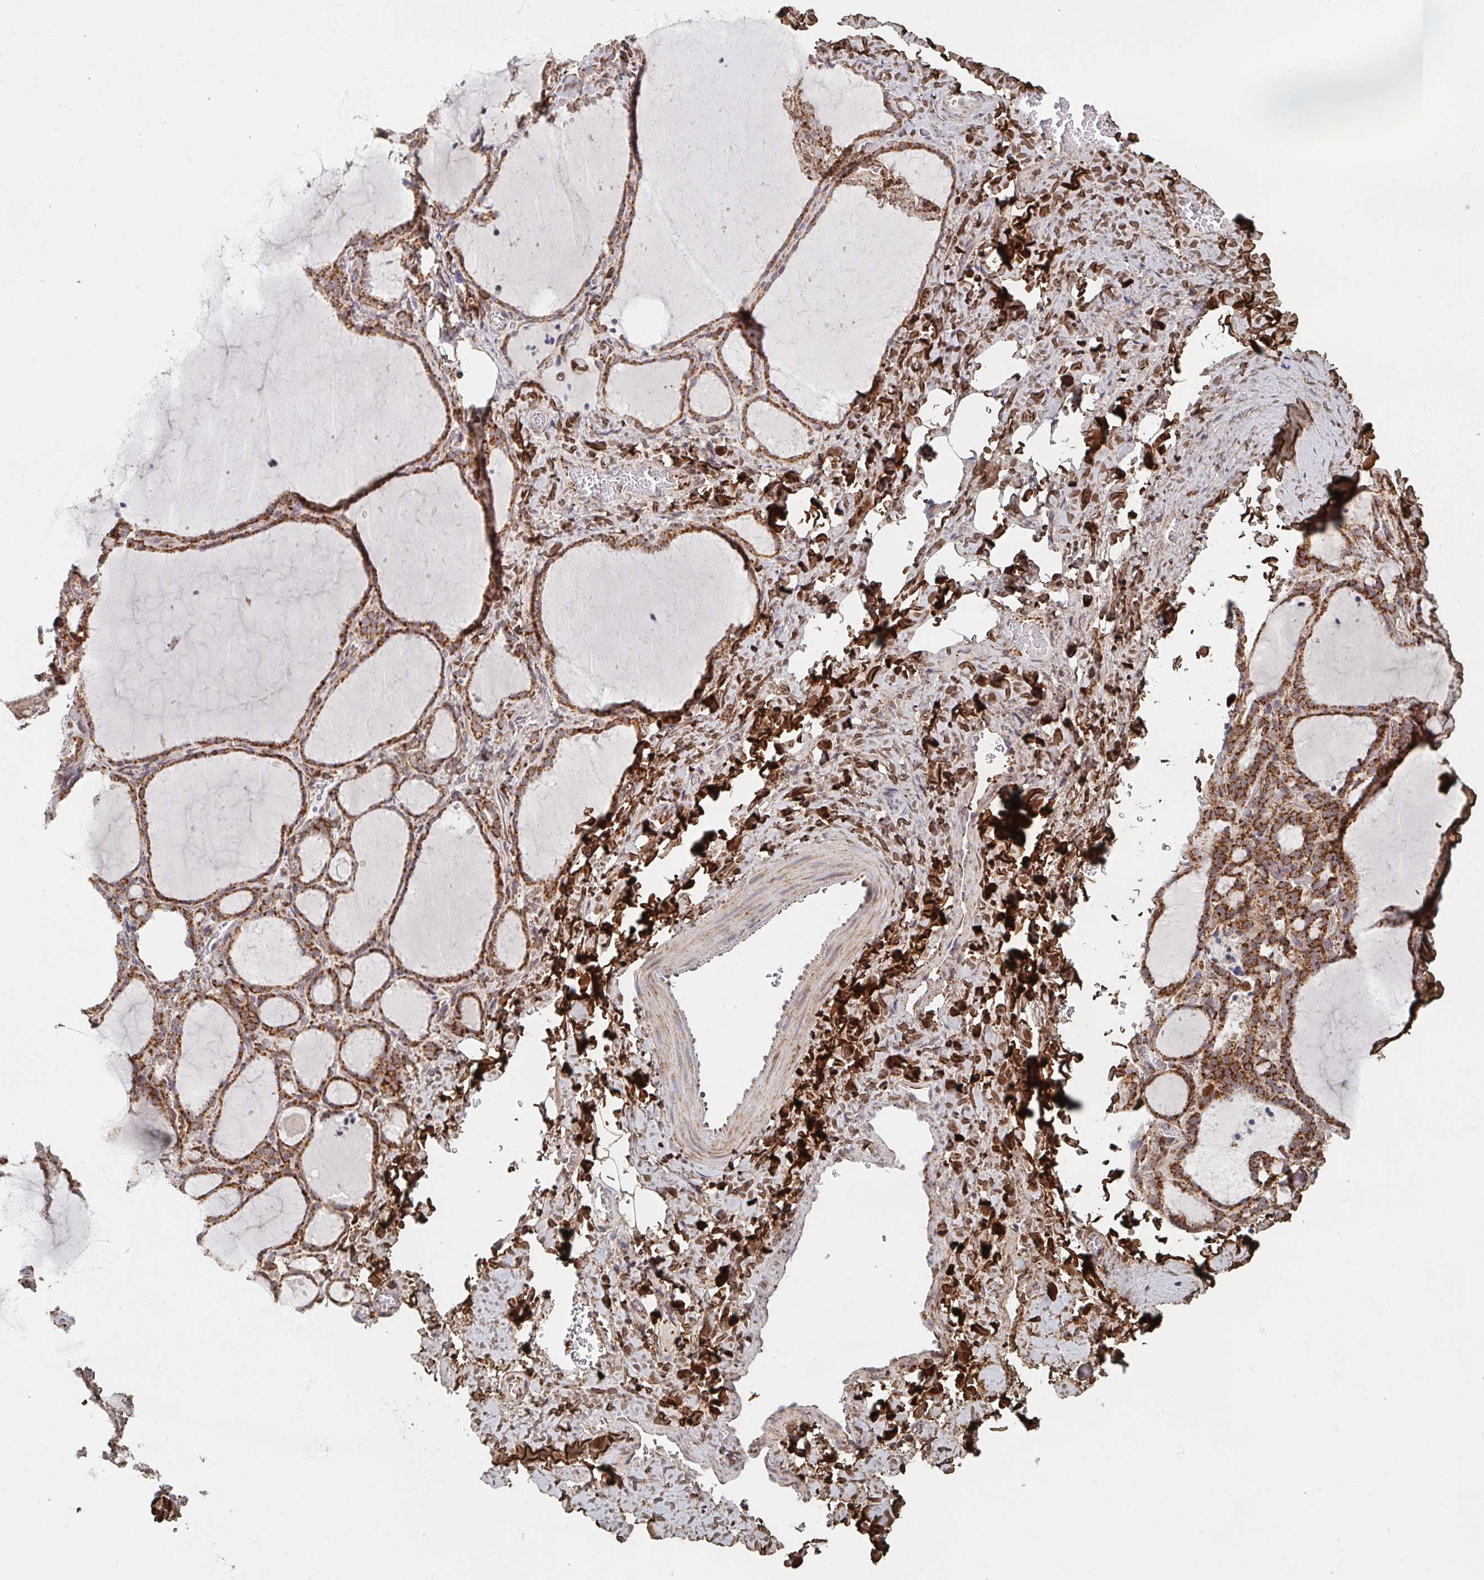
{"staining": {"intensity": "moderate", "quantity": ">75%", "location": "cytoplasmic/membranous"}, "tissue": "thyroid gland", "cell_type": "Glandular cells", "image_type": "normal", "snomed": [{"axis": "morphology", "description": "Normal tissue, NOS"}, {"axis": "topography", "description": "Thyroid gland"}], "caption": "Immunohistochemistry photomicrograph of benign thyroid gland stained for a protein (brown), which reveals medium levels of moderate cytoplasmic/membranous positivity in about >75% of glandular cells.", "gene": "MAVS", "patient": {"sex": "female", "age": 22}}